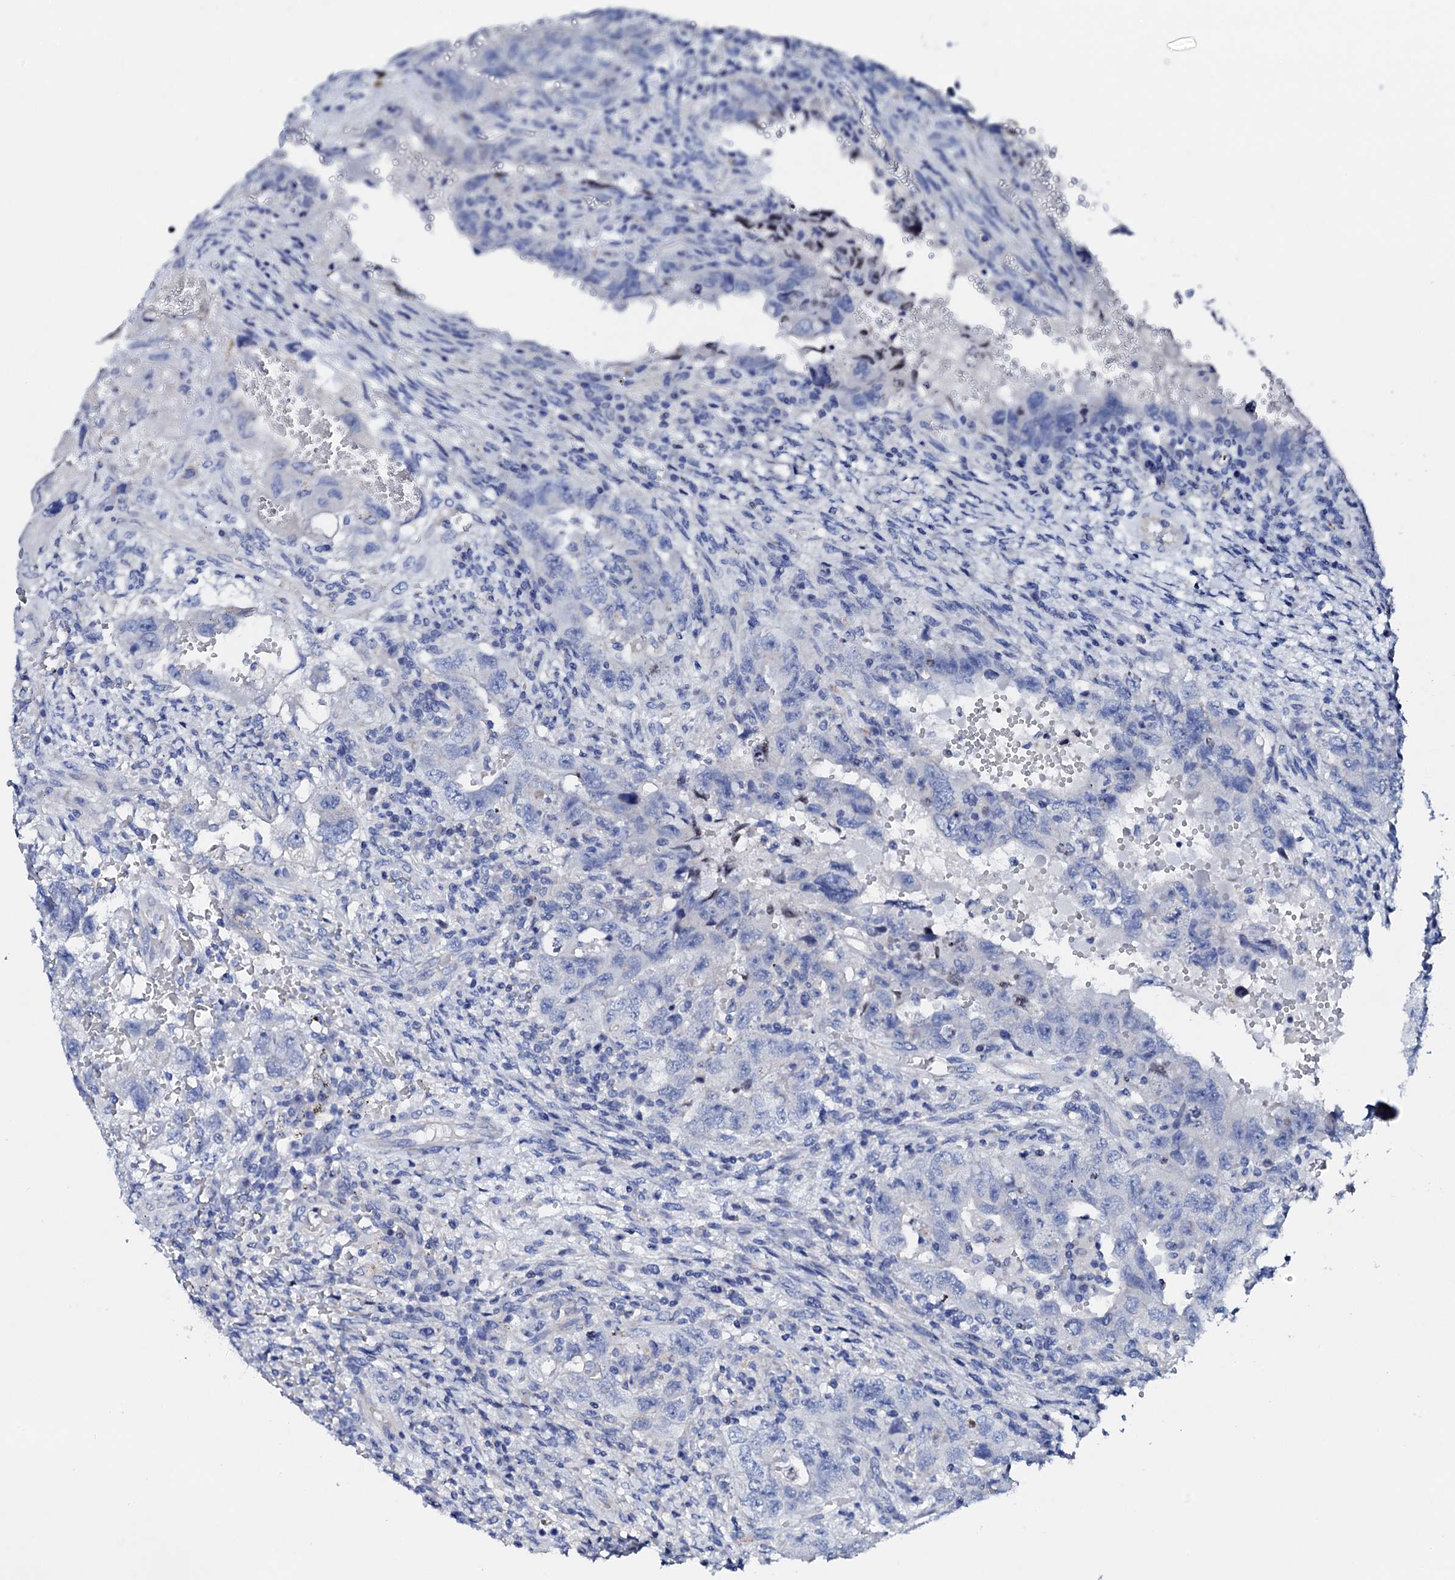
{"staining": {"intensity": "negative", "quantity": "none", "location": "none"}, "tissue": "testis cancer", "cell_type": "Tumor cells", "image_type": "cancer", "snomed": [{"axis": "morphology", "description": "Carcinoma, Embryonal, NOS"}, {"axis": "topography", "description": "Testis"}], "caption": "An immunohistochemistry (IHC) micrograph of testis cancer is shown. There is no staining in tumor cells of testis cancer.", "gene": "TRDN", "patient": {"sex": "male", "age": 26}}